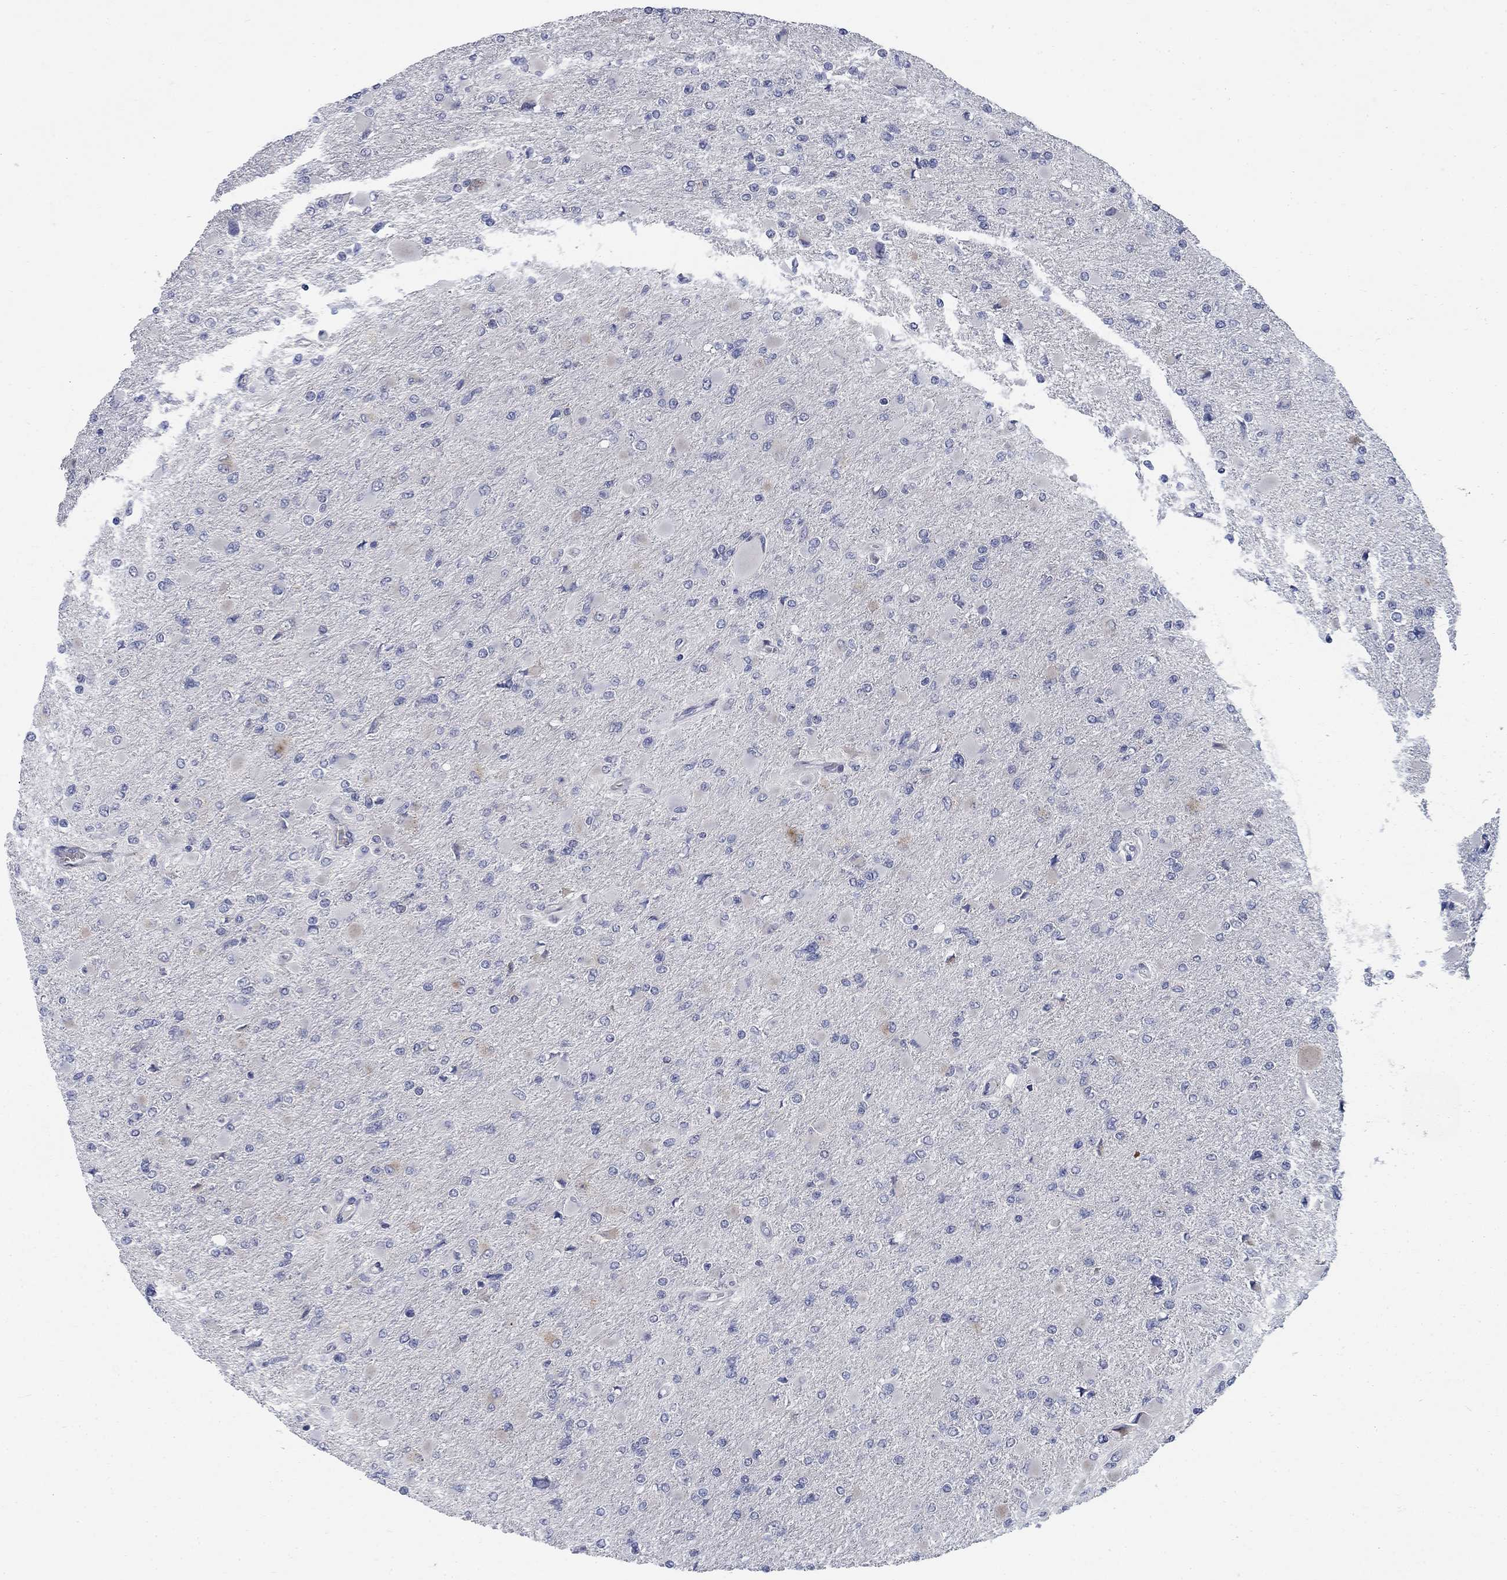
{"staining": {"intensity": "negative", "quantity": "none", "location": "none"}, "tissue": "glioma", "cell_type": "Tumor cells", "image_type": "cancer", "snomed": [{"axis": "morphology", "description": "Glioma, malignant, High grade"}, {"axis": "topography", "description": "Cerebral cortex"}], "caption": "DAB immunohistochemical staining of human glioma shows no significant expression in tumor cells.", "gene": "DNER", "patient": {"sex": "female", "age": 36}}